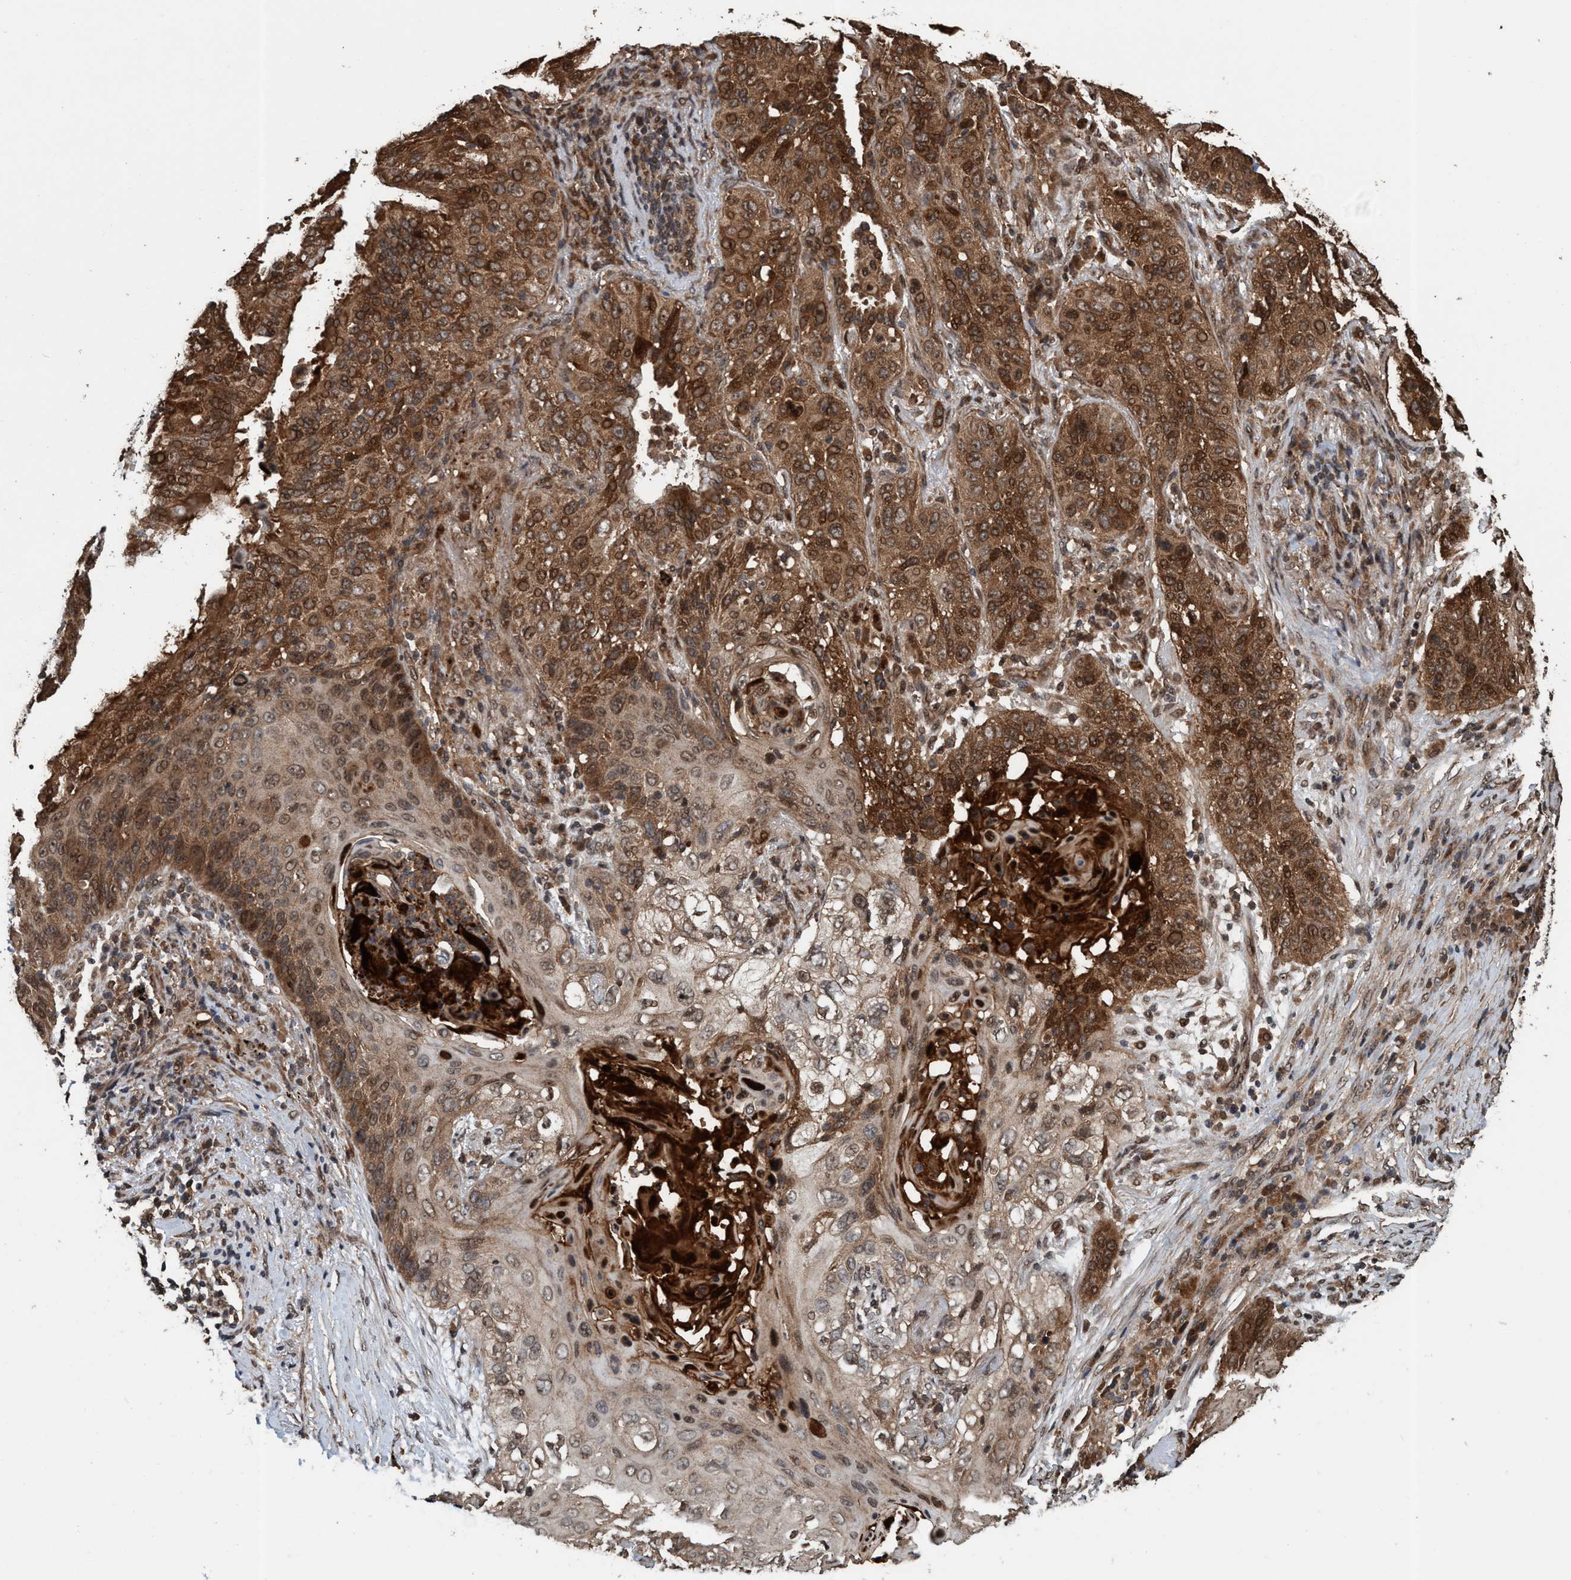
{"staining": {"intensity": "moderate", "quantity": ">75%", "location": "cytoplasmic/membranous,nuclear"}, "tissue": "lung cancer", "cell_type": "Tumor cells", "image_type": "cancer", "snomed": [{"axis": "morphology", "description": "Squamous cell carcinoma, NOS"}, {"axis": "topography", "description": "Lung"}], "caption": "Immunohistochemical staining of human squamous cell carcinoma (lung) reveals moderate cytoplasmic/membranous and nuclear protein positivity in approximately >75% of tumor cells.", "gene": "TRPC7", "patient": {"sex": "female", "age": 67}}